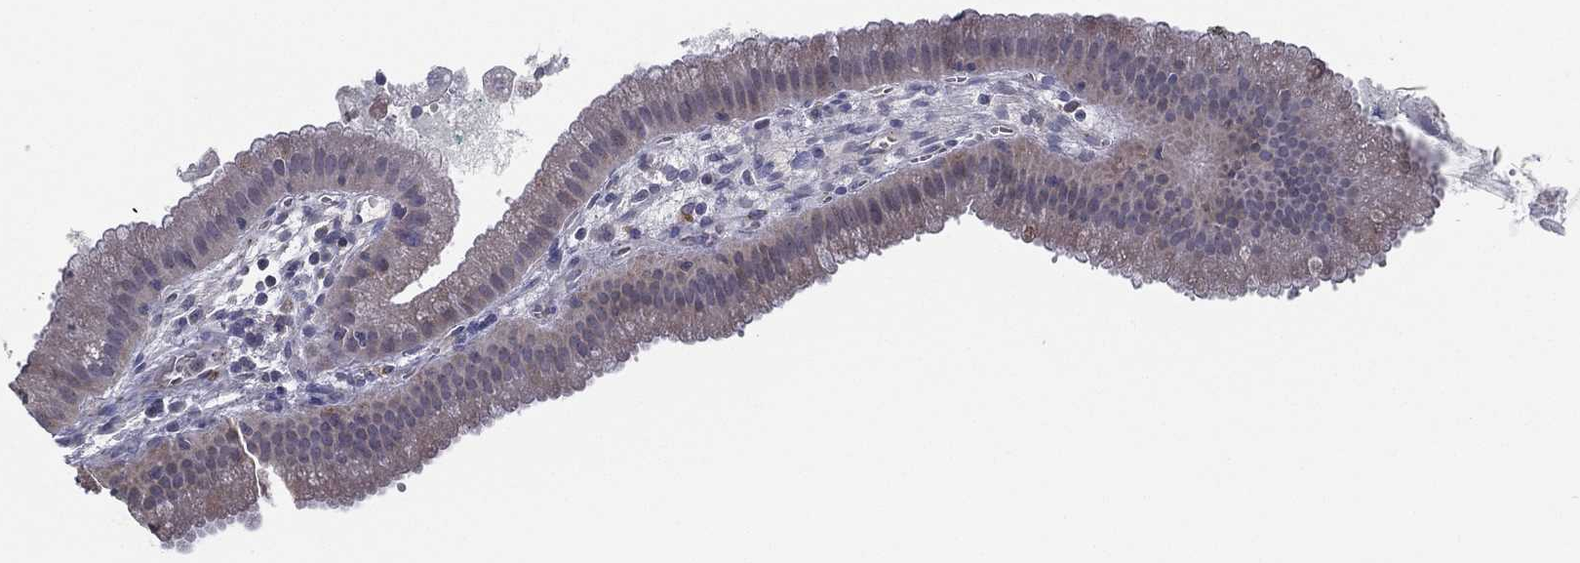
{"staining": {"intensity": "moderate", "quantity": ">75%", "location": "cytoplasmic/membranous"}, "tissue": "gallbladder", "cell_type": "Glandular cells", "image_type": "normal", "snomed": [{"axis": "morphology", "description": "Normal tissue, NOS"}, {"axis": "topography", "description": "Gallbladder"}], "caption": "Human gallbladder stained with a brown dye displays moderate cytoplasmic/membranous positive staining in about >75% of glandular cells.", "gene": "LRRC56", "patient": {"sex": "male", "age": 67}}